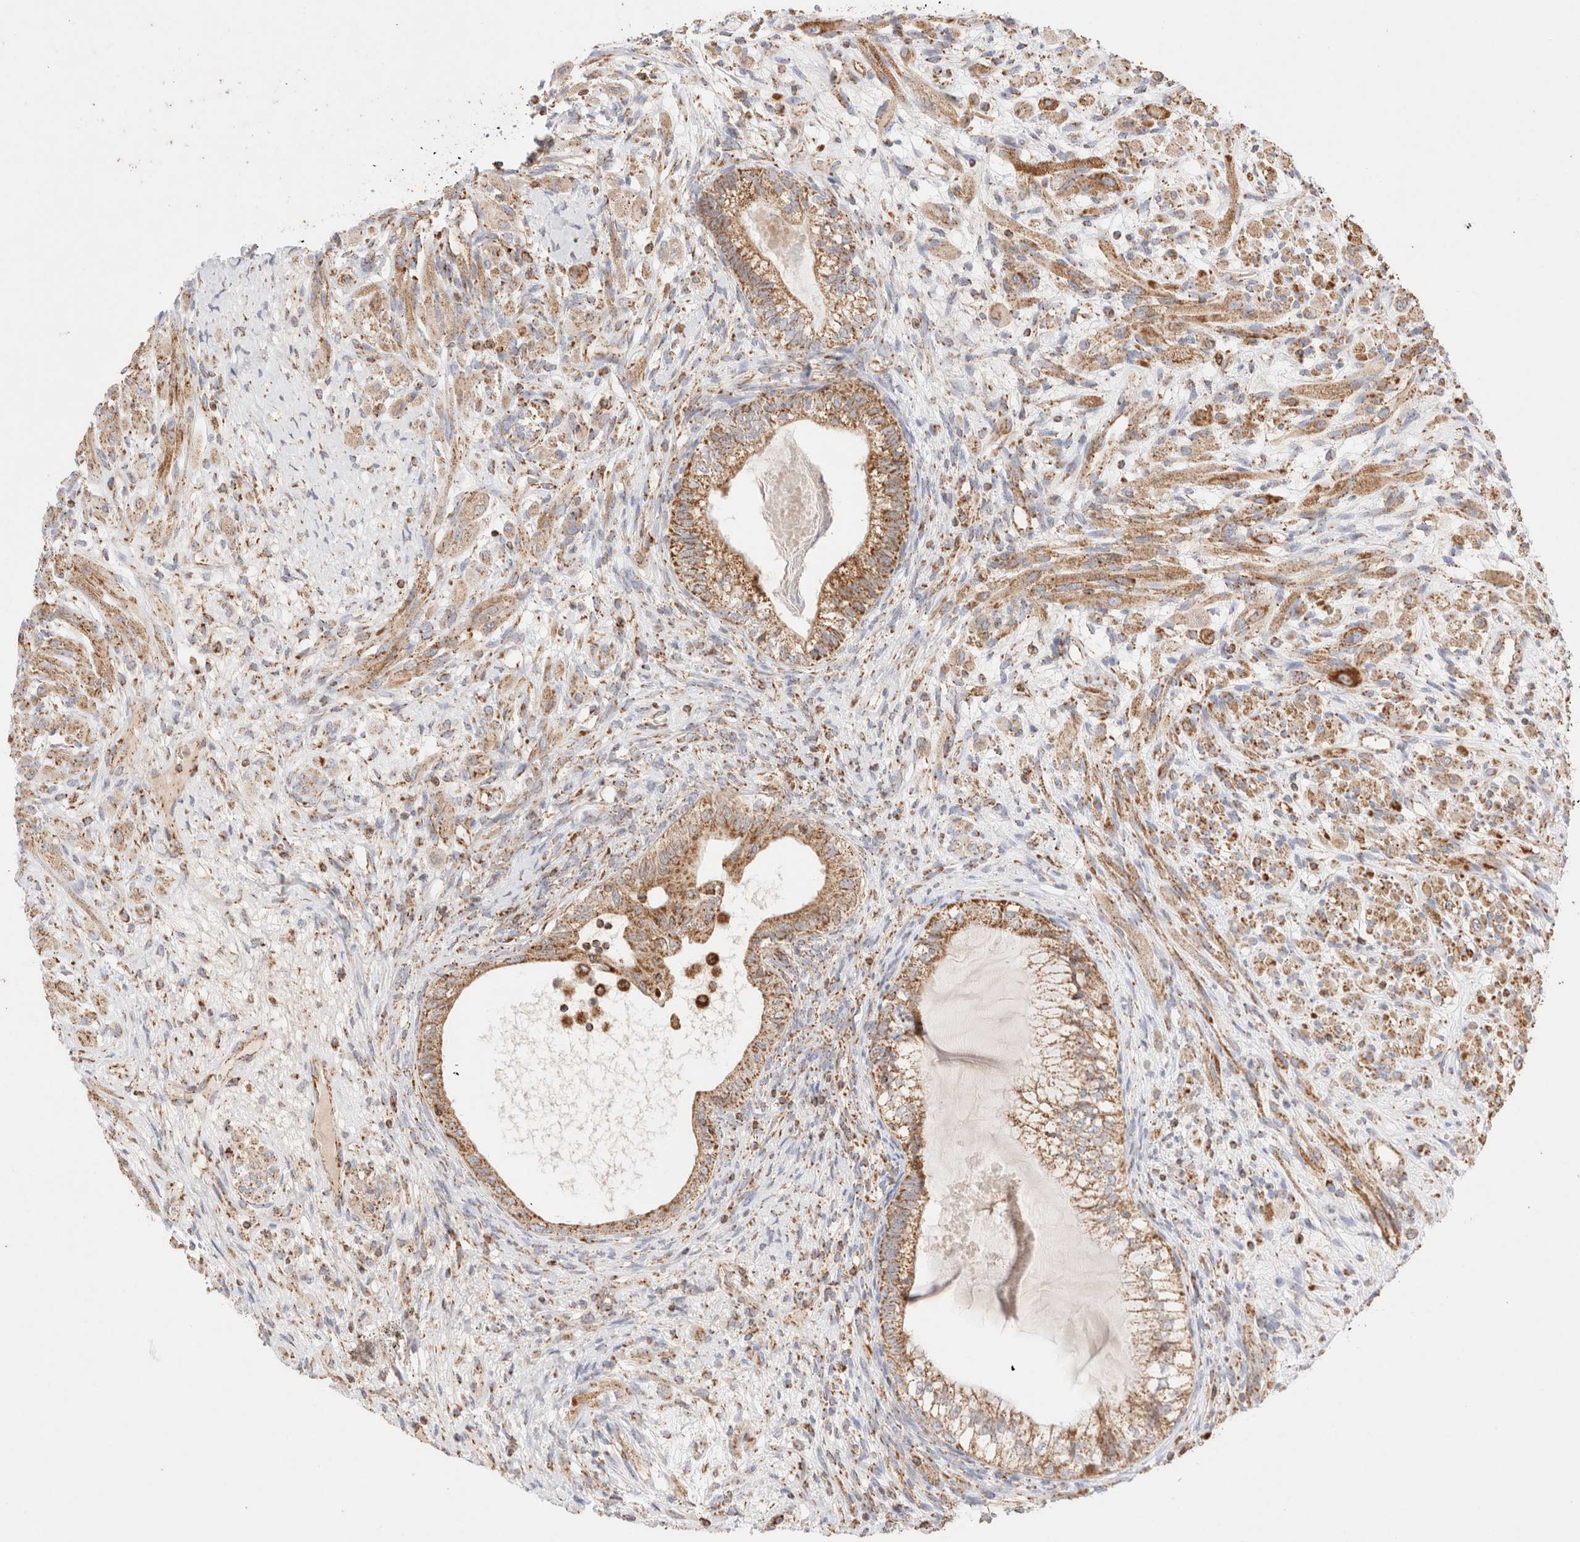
{"staining": {"intensity": "moderate", "quantity": ">75%", "location": "cytoplasmic/membranous"}, "tissue": "testis cancer", "cell_type": "Tumor cells", "image_type": "cancer", "snomed": [{"axis": "morphology", "description": "Seminoma, NOS"}, {"axis": "morphology", "description": "Carcinoma, Embryonal, NOS"}, {"axis": "topography", "description": "Testis"}], "caption": "A brown stain labels moderate cytoplasmic/membranous positivity of a protein in testis seminoma tumor cells.", "gene": "TMPPE", "patient": {"sex": "male", "age": 28}}